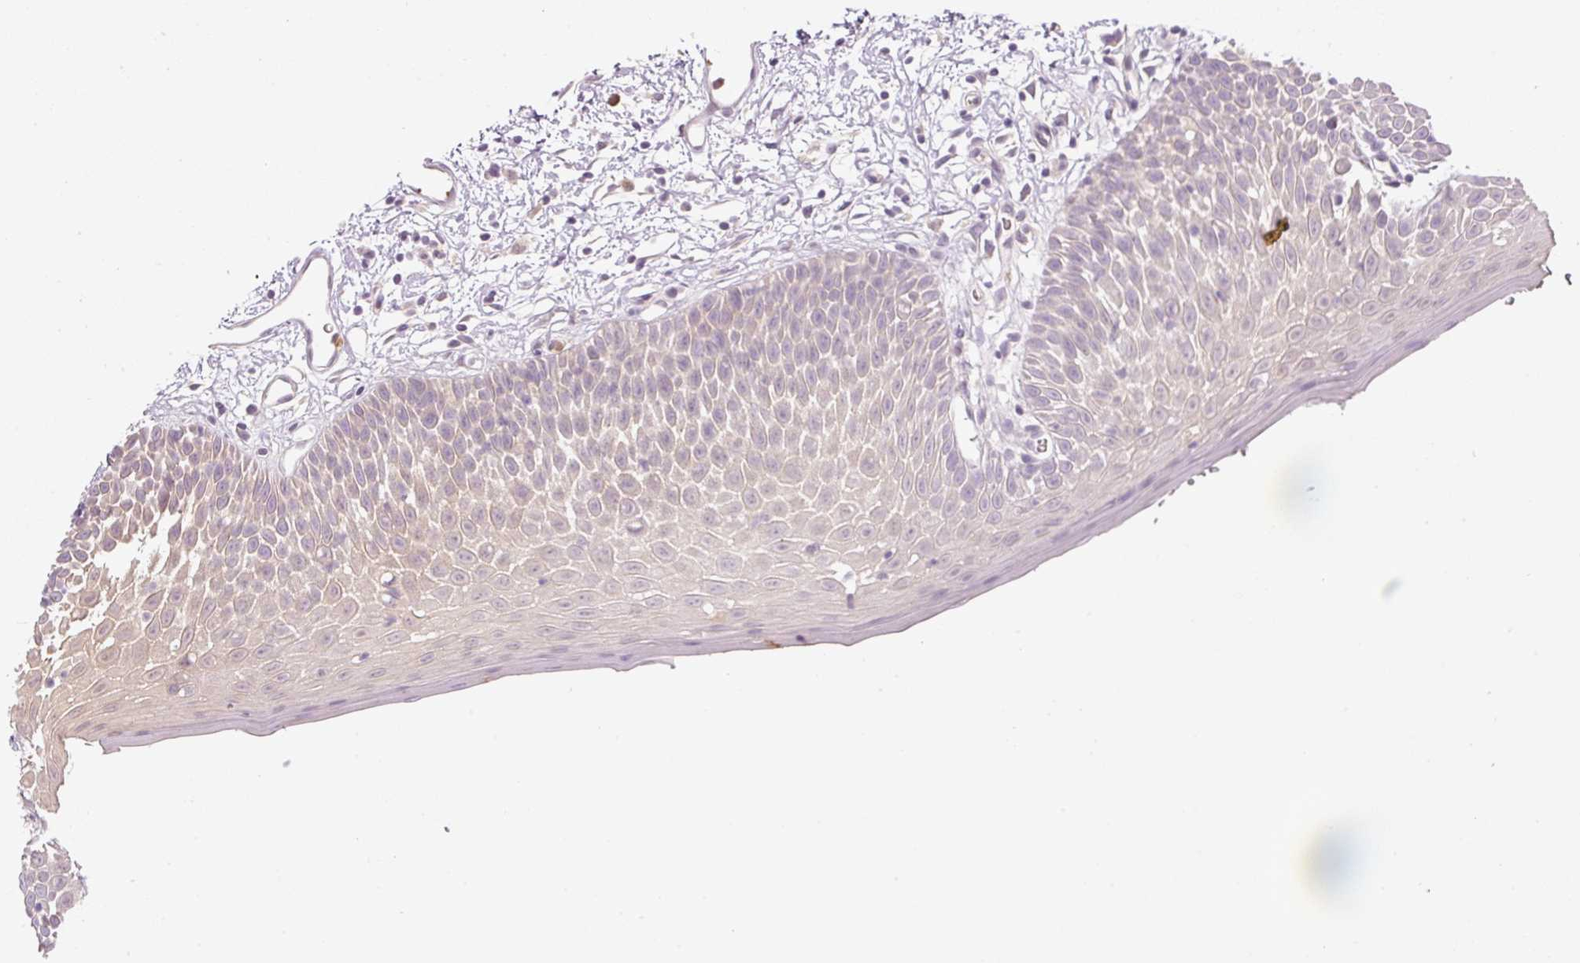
{"staining": {"intensity": "weak", "quantity": "25%-75%", "location": "cytoplasmic/membranous"}, "tissue": "oral mucosa", "cell_type": "Squamous epithelial cells", "image_type": "normal", "snomed": [{"axis": "morphology", "description": "Normal tissue, NOS"}, {"axis": "morphology", "description": "Squamous cell carcinoma, NOS"}, {"axis": "topography", "description": "Oral tissue"}, {"axis": "topography", "description": "Tounge, NOS"}, {"axis": "topography", "description": "Head-Neck"}], "caption": "Immunohistochemical staining of benign oral mucosa shows weak cytoplasmic/membranous protein expression in approximately 25%-75% of squamous epithelial cells. Immunohistochemistry (ihc) stains the protein in brown and the nuclei are stained blue.", "gene": "CTTNBP2", "patient": {"sex": "male", "age": 76}}